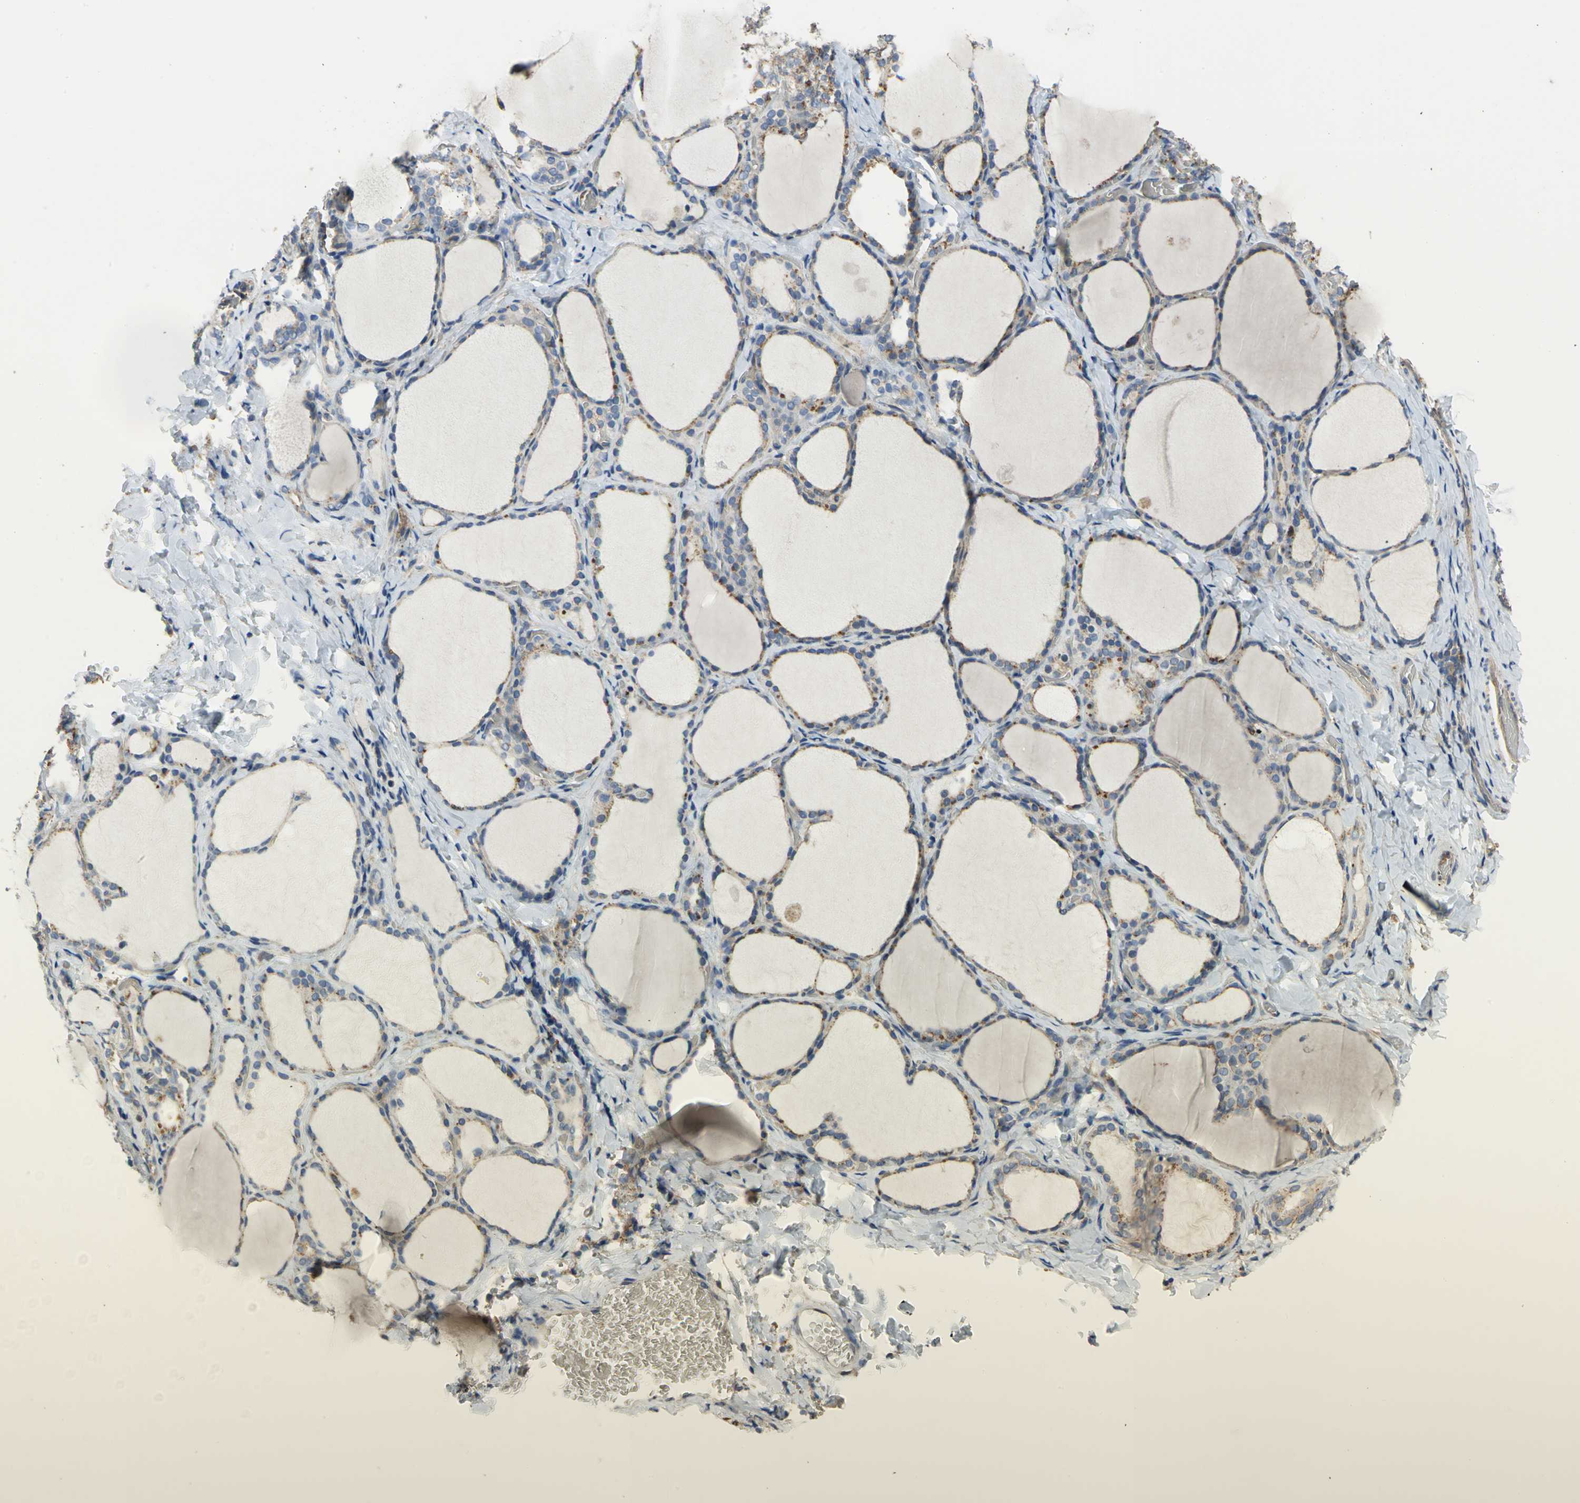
{"staining": {"intensity": "moderate", "quantity": ">75%", "location": "cytoplasmic/membranous"}, "tissue": "thyroid gland", "cell_type": "Glandular cells", "image_type": "normal", "snomed": [{"axis": "morphology", "description": "Normal tissue, NOS"}, {"axis": "morphology", "description": "Papillary adenocarcinoma, NOS"}, {"axis": "topography", "description": "Thyroid gland"}], "caption": "The image demonstrates staining of benign thyroid gland, revealing moderate cytoplasmic/membranous protein positivity (brown color) within glandular cells.", "gene": "DIAPH2", "patient": {"sex": "female", "age": 30}}